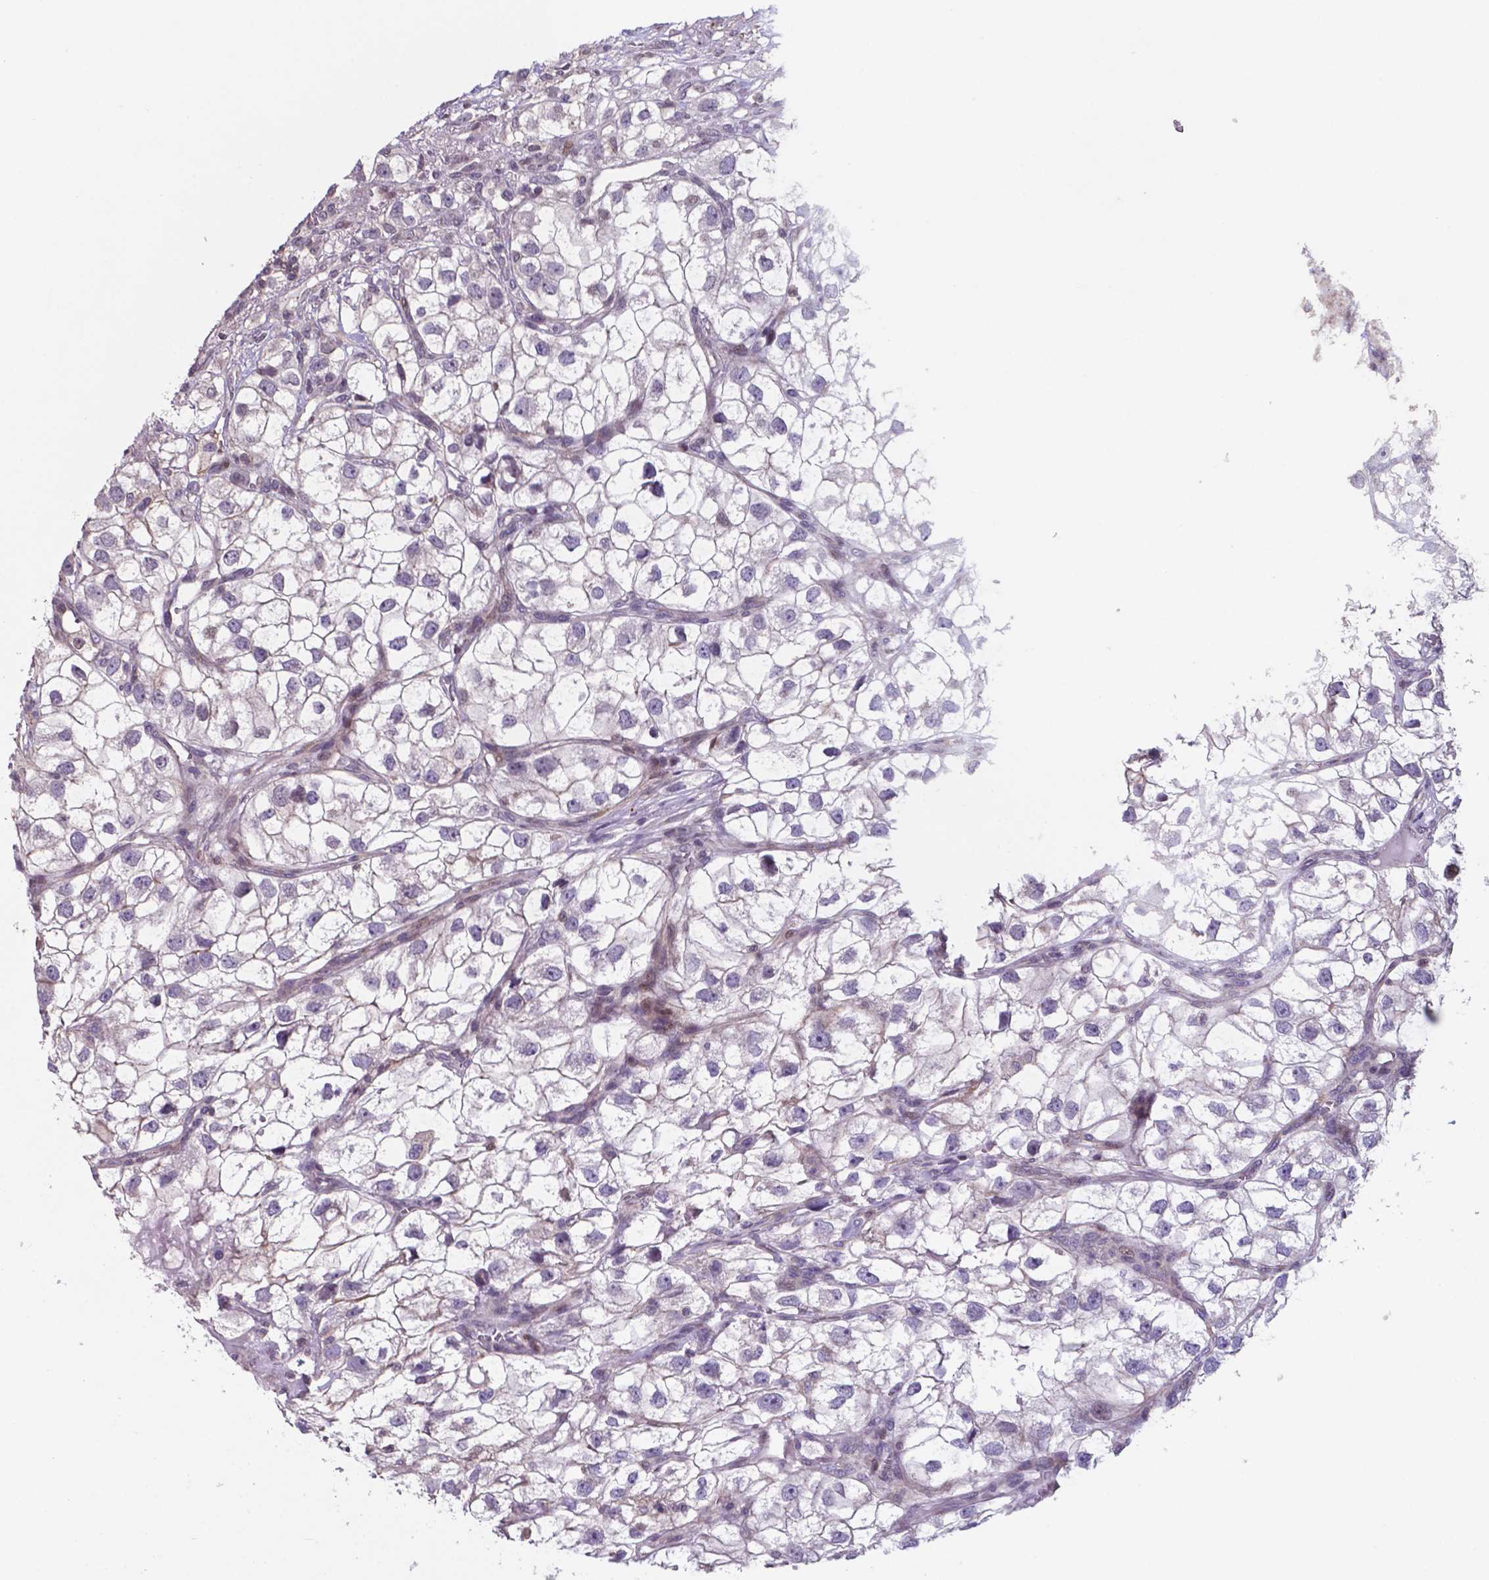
{"staining": {"intensity": "negative", "quantity": "none", "location": "none"}, "tissue": "renal cancer", "cell_type": "Tumor cells", "image_type": "cancer", "snomed": [{"axis": "morphology", "description": "Adenocarcinoma, NOS"}, {"axis": "topography", "description": "Kidney"}], "caption": "Immunohistochemistry (IHC) photomicrograph of neoplastic tissue: human adenocarcinoma (renal) stained with DAB reveals no significant protein staining in tumor cells.", "gene": "MLC1", "patient": {"sex": "male", "age": 59}}